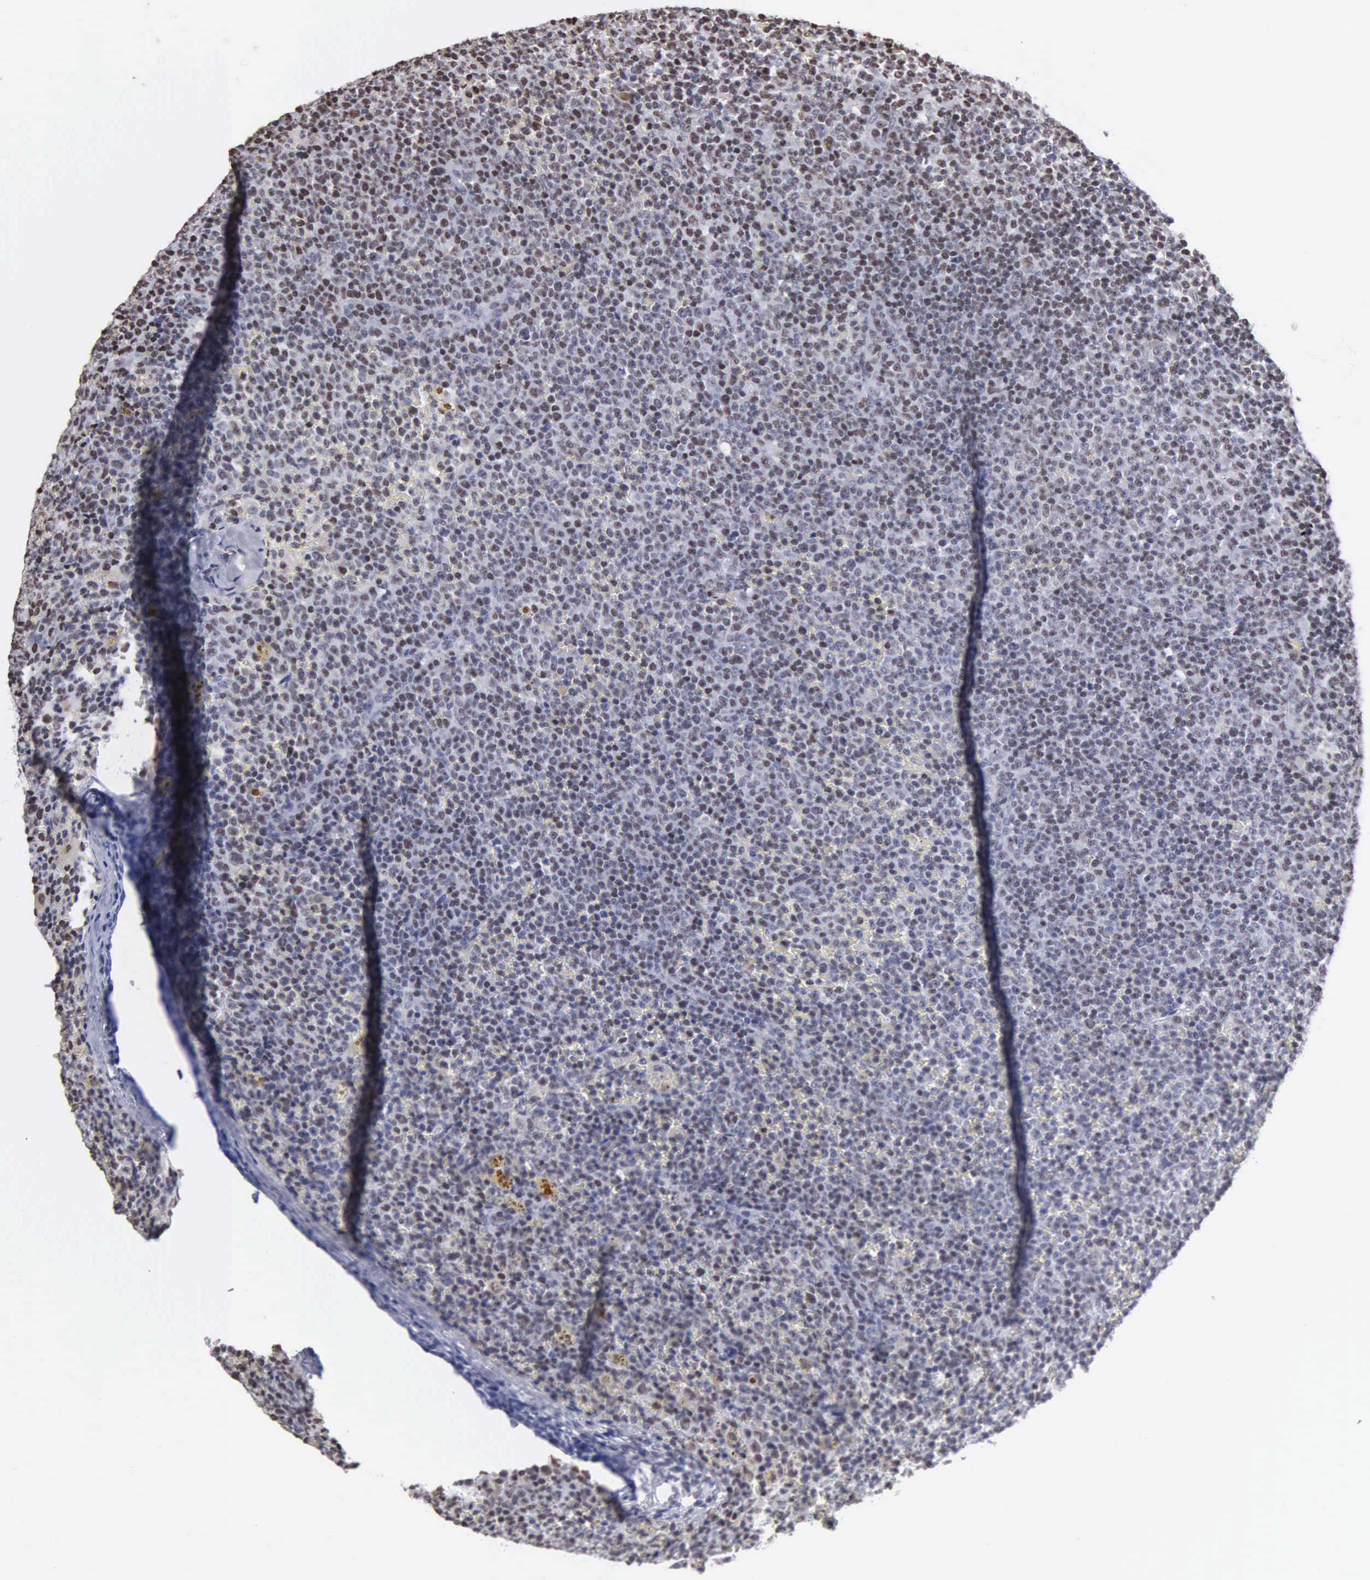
{"staining": {"intensity": "weak", "quantity": "25%-75%", "location": "nuclear"}, "tissue": "lymphoma", "cell_type": "Tumor cells", "image_type": "cancer", "snomed": [{"axis": "morphology", "description": "Malignant lymphoma, non-Hodgkin's type, Low grade"}, {"axis": "topography", "description": "Lymph node"}], "caption": "Human malignant lymphoma, non-Hodgkin's type (low-grade) stained for a protein (brown) reveals weak nuclear positive expression in approximately 25%-75% of tumor cells.", "gene": "CCNG1", "patient": {"sex": "male", "age": 50}}